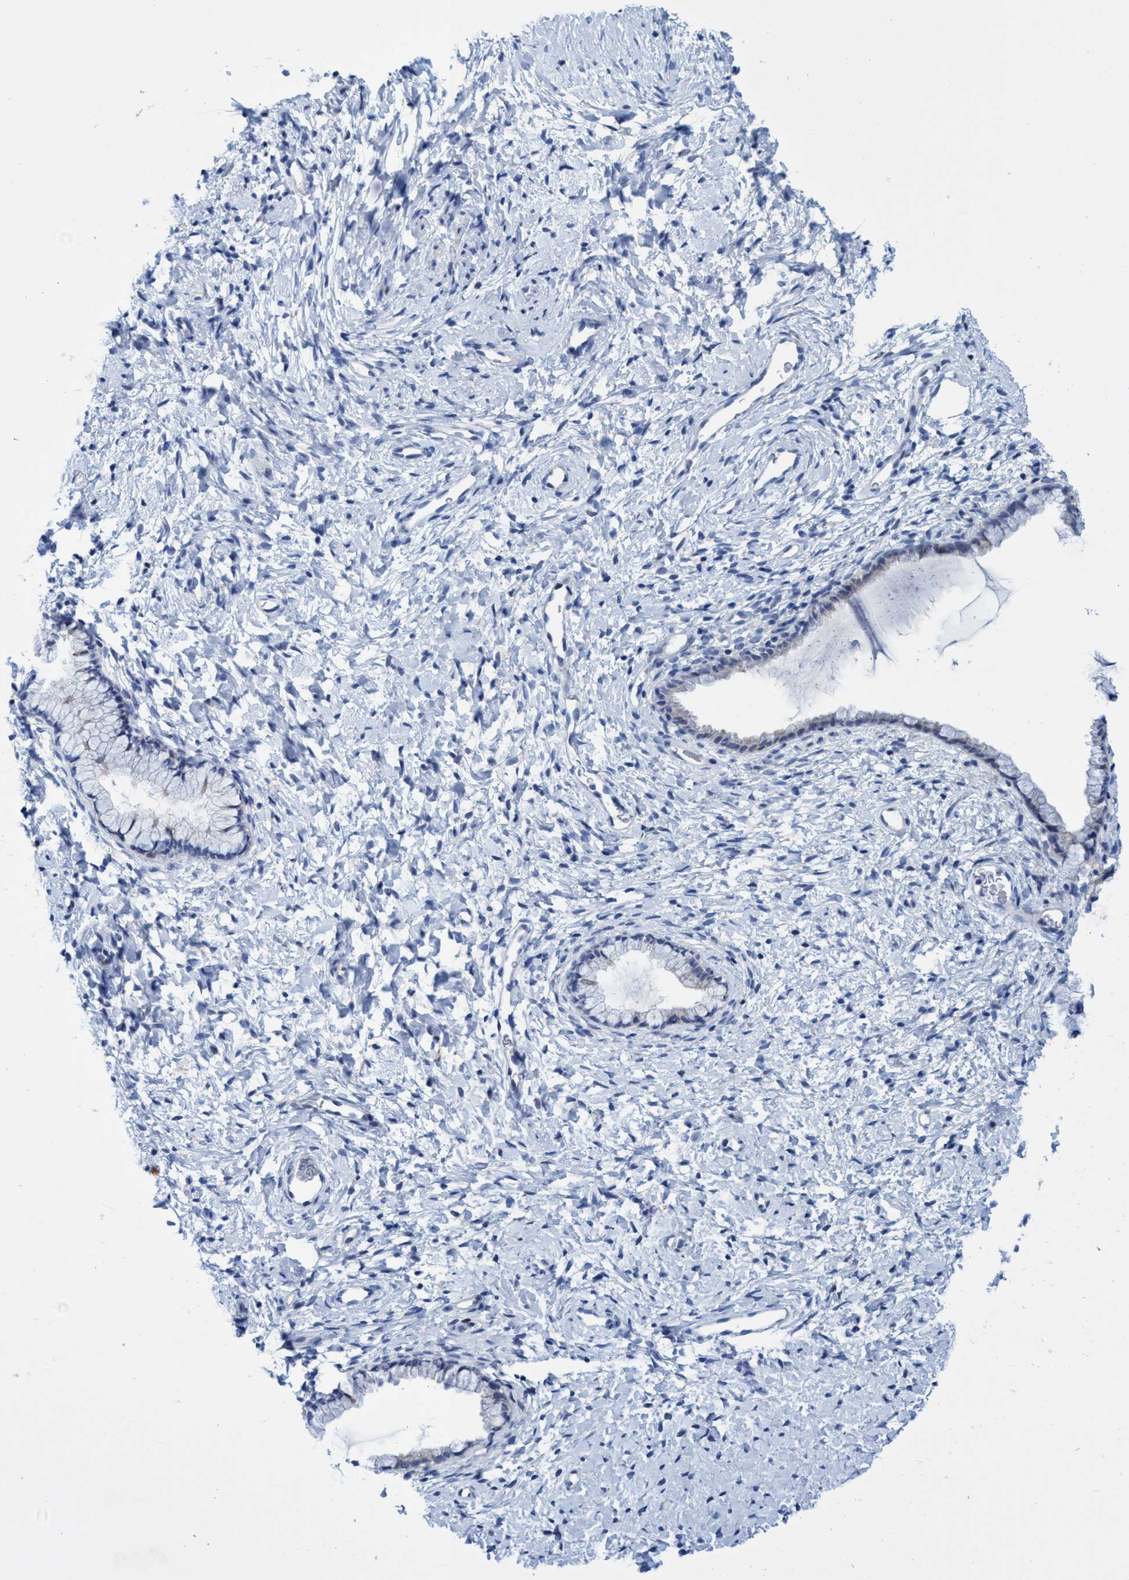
{"staining": {"intensity": "moderate", "quantity": "25%-75%", "location": "nuclear"}, "tissue": "cervix", "cell_type": "Glandular cells", "image_type": "normal", "snomed": [{"axis": "morphology", "description": "Normal tissue, NOS"}, {"axis": "topography", "description": "Cervix"}], "caption": "Protein staining by immunohistochemistry (IHC) shows moderate nuclear staining in about 25%-75% of glandular cells in normal cervix.", "gene": "R3HCC1", "patient": {"sex": "female", "age": 72}}